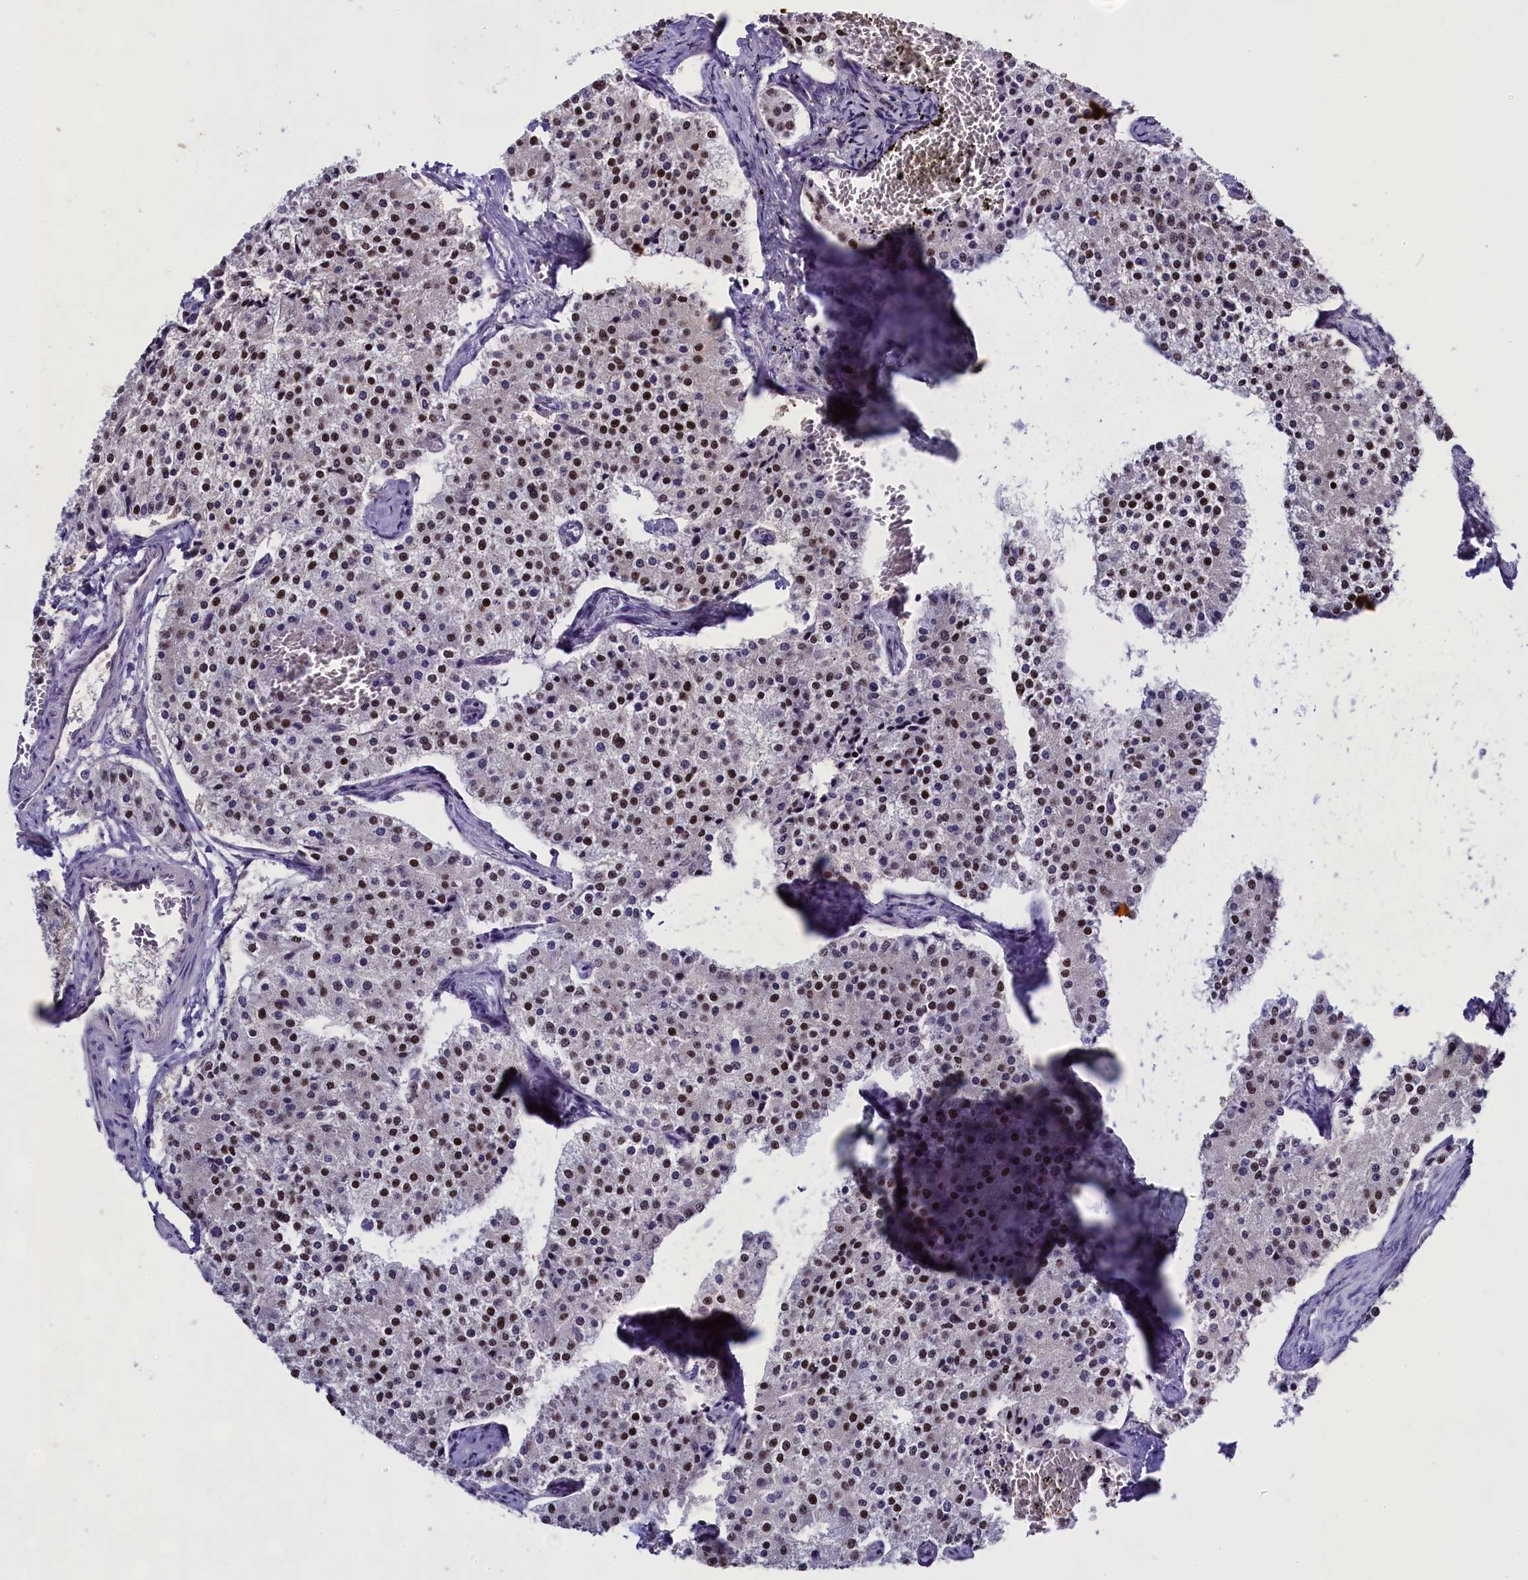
{"staining": {"intensity": "moderate", "quantity": "25%-75%", "location": "nuclear"}, "tissue": "carcinoid", "cell_type": "Tumor cells", "image_type": "cancer", "snomed": [{"axis": "morphology", "description": "Carcinoid, malignant, NOS"}, {"axis": "topography", "description": "Colon"}], "caption": "Protein staining displays moderate nuclear positivity in about 25%-75% of tumor cells in malignant carcinoid.", "gene": "SP4", "patient": {"sex": "female", "age": 52}}